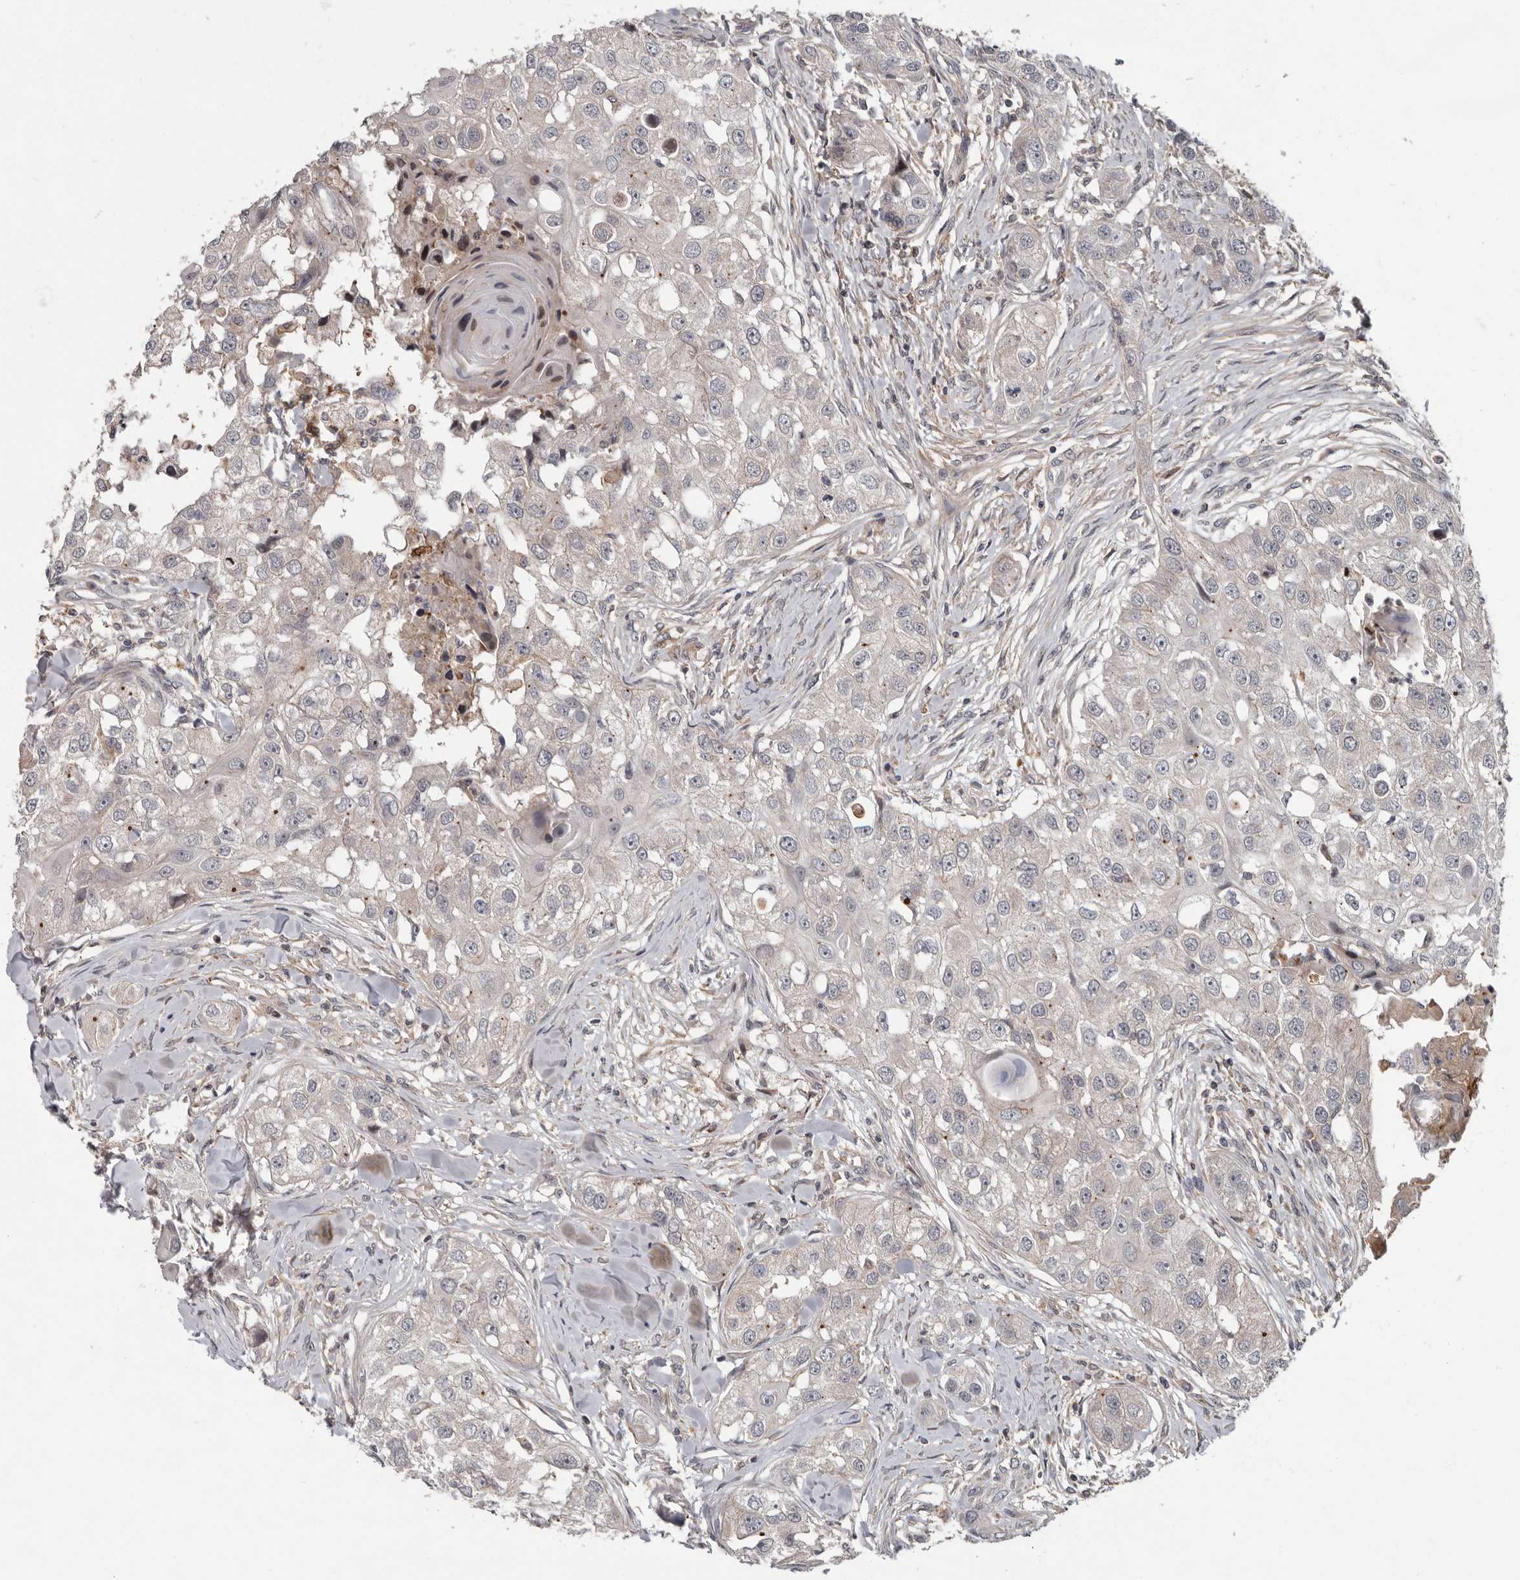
{"staining": {"intensity": "negative", "quantity": "none", "location": "none"}, "tissue": "head and neck cancer", "cell_type": "Tumor cells", "image_type": "cancer", "snomed": [{"axis": "morphology", "description": "Normal tissue, NOS"}, {"axis": "morphology", "description": "Squamous cell carcinoma, NOS"}, {"axis": "topography", "description": "Skeletal muscle"}, {"axis": "topography", "description": "Head-Neck"}], "caption": "This is a histopathology image of immunohistochemistry staining of head and neck squamous cell carcinoma, which shows no positivity in tumor cells.", "gene": "FGFR4", "patient": {"sex": "male", "age": 51}}